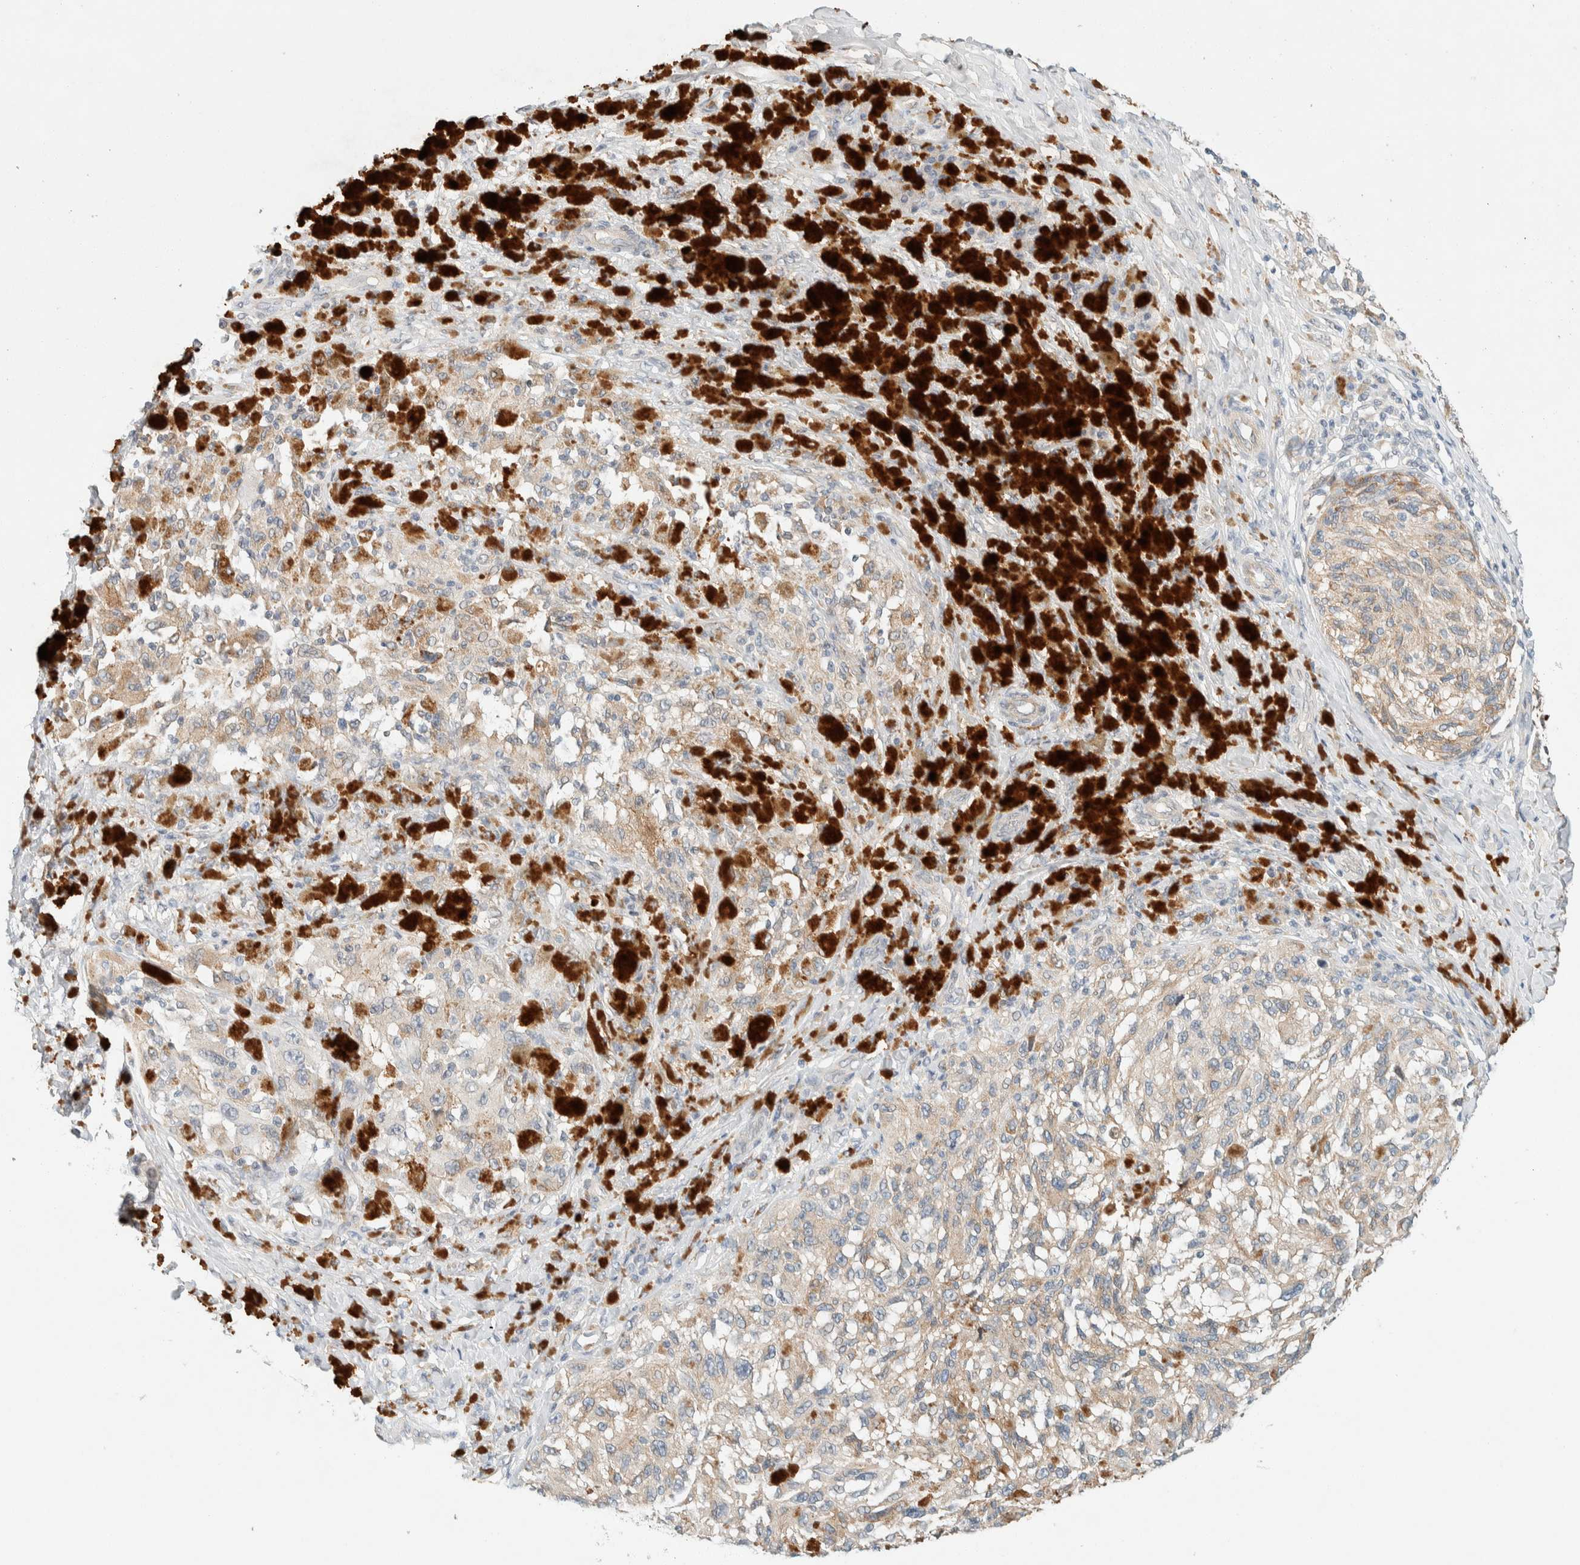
{"staining": {"intensity": "weak", "quantity": "25%-75%", "location": "cytoplasmic/membranous"}, "tissue": "melanoma", "cell_type": "Tumor cells", "image_type": "cancer", "snomed": [{"axis": "morphology", "description": "Malignant melanoma, NOS"}, {"axis": "topography", "description": "Skin"}], "caption": "Protein positivity by immunohistochemistry (IHC) exhibits weak cytoplasmic/membranous positivity in about 25%-75% of tumor cells in malignant melanoma. (Brightfield microscopy of DAB IHC at high magnification).", "gene": "SUMF2", "patient": {"sex": "female", "age": 73}}